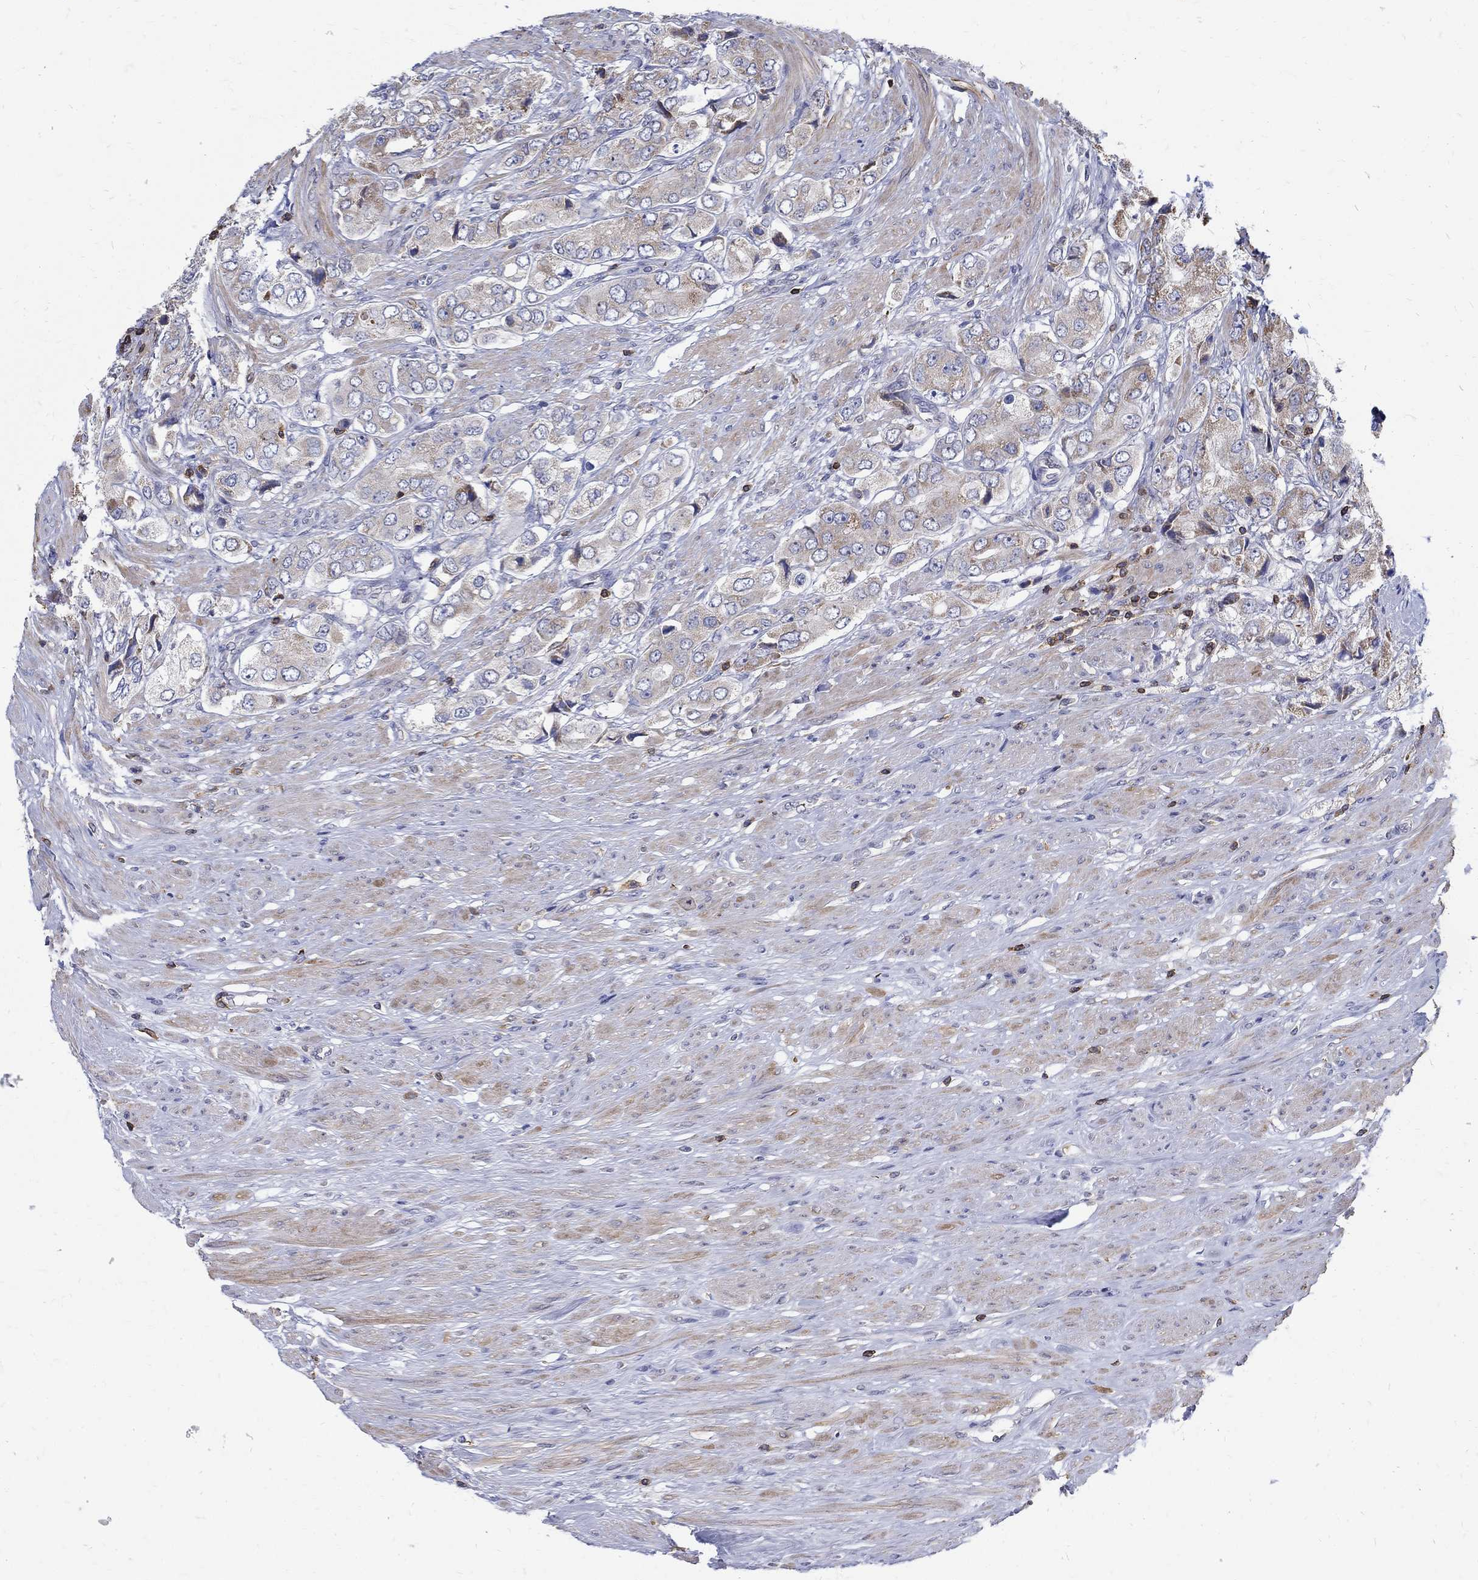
{"staining": {"intensity": "weak", "quantity": "25%-75%", "location": "cytoplasmic/membranous"}, "tissue": "prostate cancer", "cell_type": "Tumor cells", "image_type": "cancer", "snomed": [{"axis": "morphology", "description": "Adenocarcinoma, Low grade"}, {"axis": "topography", "description": "Prostate"}], "caption": "An IHC histopathology image of neoplastic tissue is shown. Protein staining in brown highlights weak cytoplasmic/membranous positivity in prostate cancer (low-grade adenocarcinoma) within tumor cells.", "gene": "AGAP2", "patient": {"sex": "male", "age": 69}}